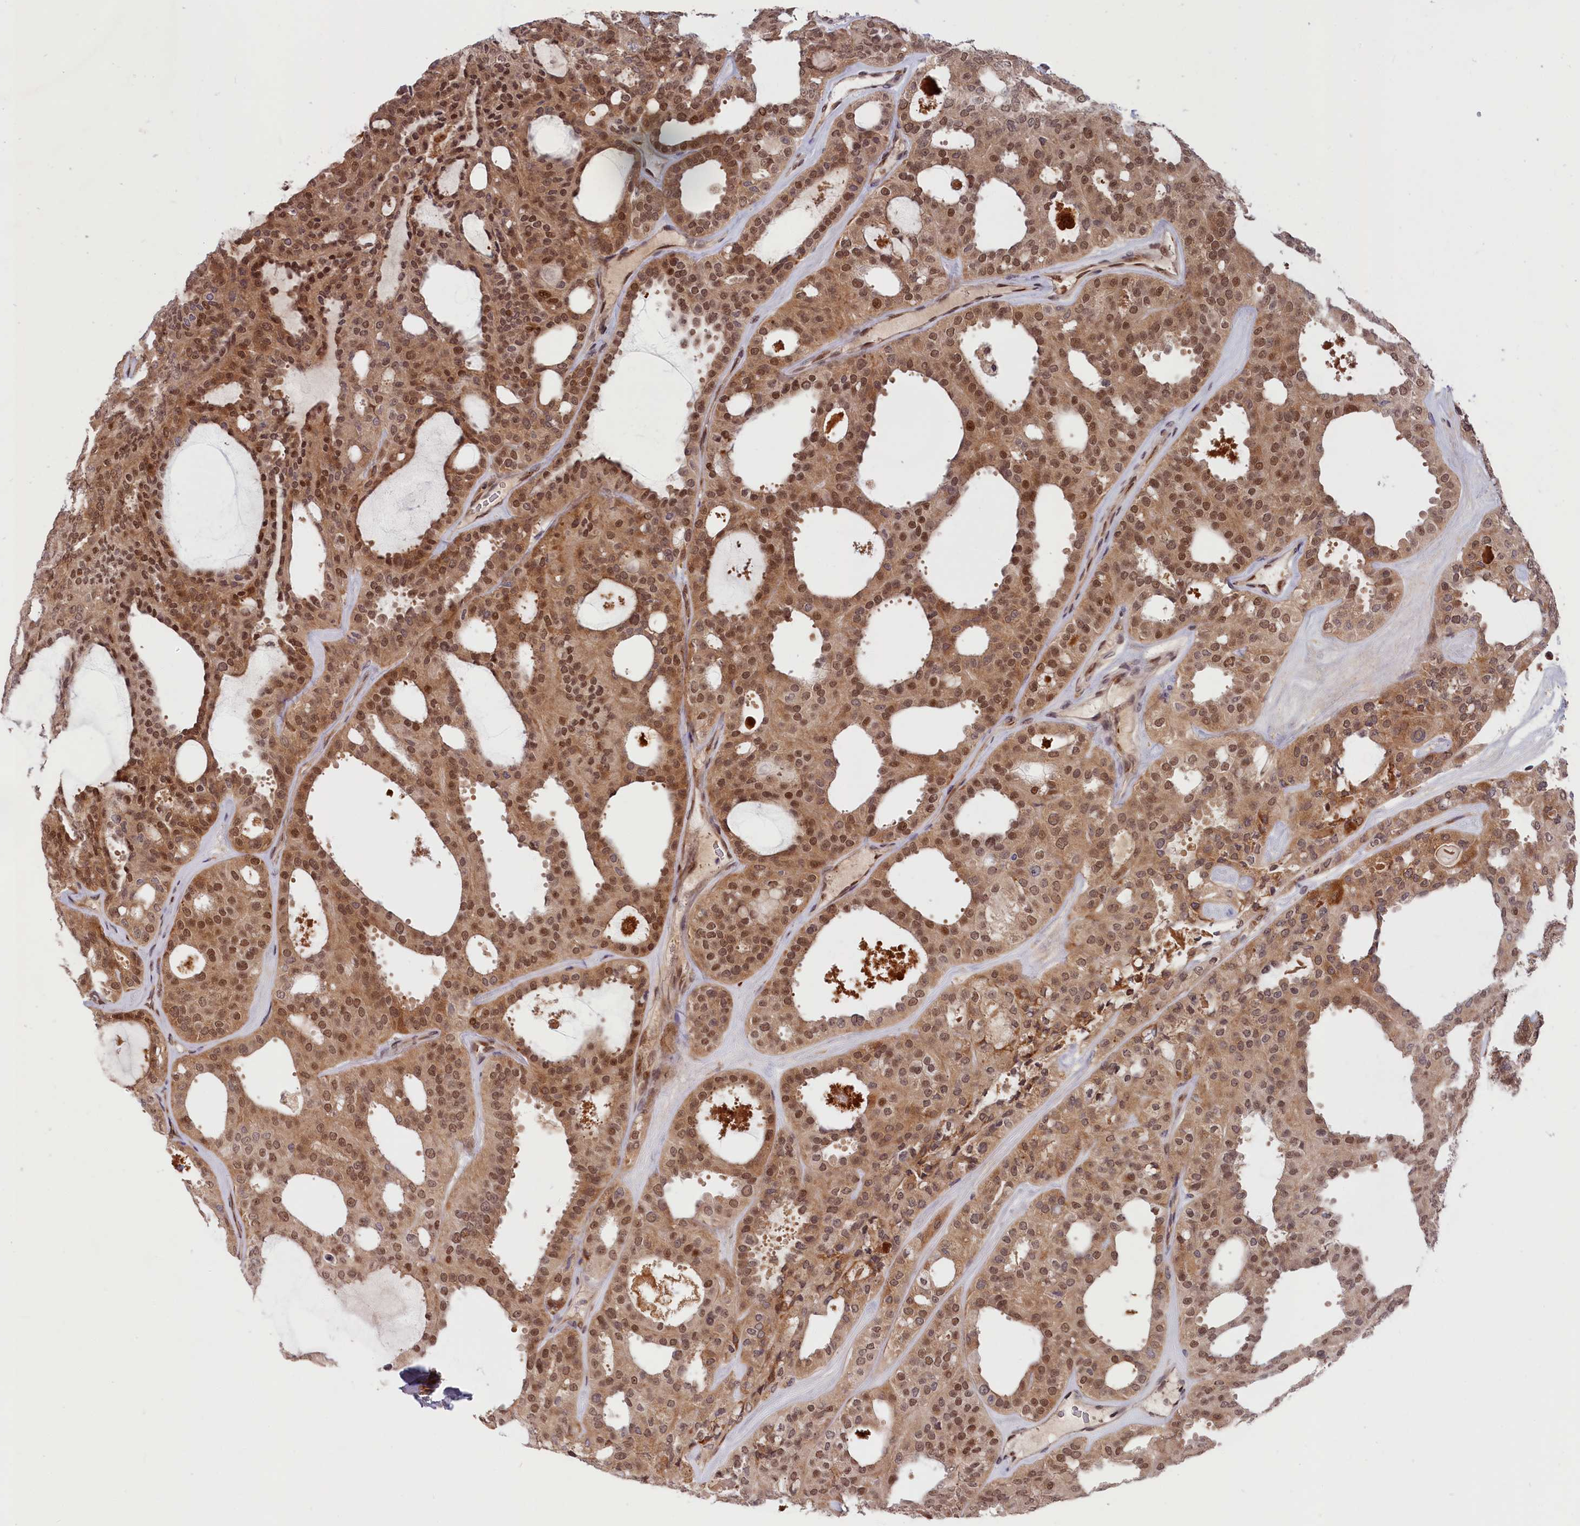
{"staining": {"intensity": "moderate", "quantity": ">75%", "location": "cytoplasmic/membranous,nuclear"}, "tissue": "thyroid cancer", "cell_type": "Tumor cells", "image_type": "cancer", "snomed": [{"axis": "morphology", "description": "Follicular adenoma carcinoma, NOS"}, {"axis": "topography", "description": "Thyroid gland"}], "caption": "Thyroid cancer (follicular adenoma carcinoma) stained with DAB immunohistochemistry shows medium levels of moderate cytoplasmic/membranous and nuclear expression in about >75% of tumor cells.", "gene": "CHST12", "patient": {"sex": "male", "age": 75}}